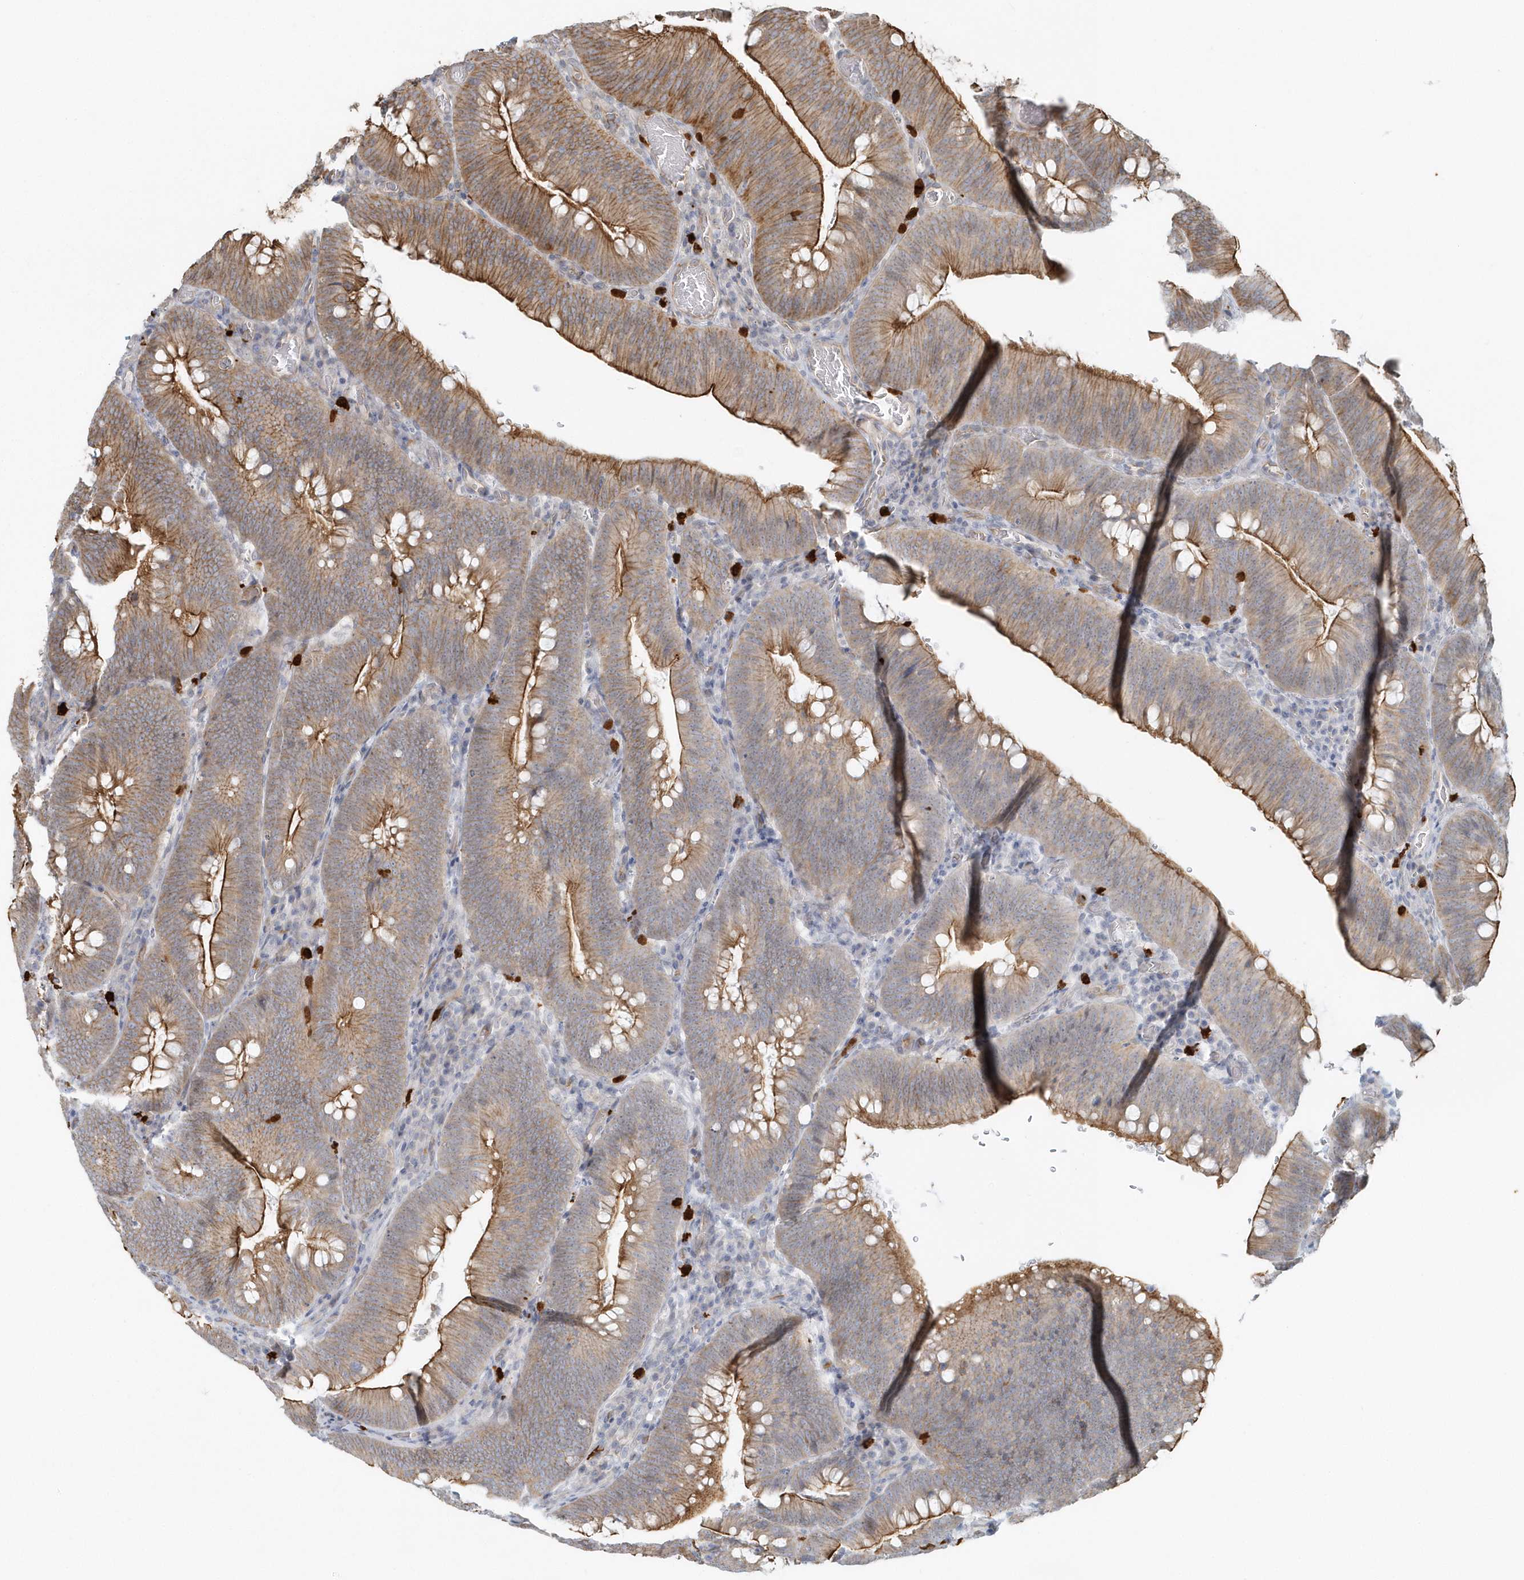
{"staining": {"intensity": "strong", "quantity": "25%-75%", "location": "cytoplasmic/membranous"}, "tissue": "colorectal cancer", "cell_type": "Tumor cells", "image_type": "cancer", "snomed": [{"axis": "morphology", "description": "Normal tissue, NOS"}, {"axis": "topography", "description": "Colon"}], "caption": "A high amount of strong cytoplasmic/membranous positivity is identified in approximately 25%-75% of tumor cells in colorectal cancer tissue. The staining was performed using DAB to visualize the protein expression in brown, while the nuclei were stained in blue with hematoxylin (Magnification: 20x).", "gene": "DNAH1", "patient": {"sex": "female", "age": 82}}